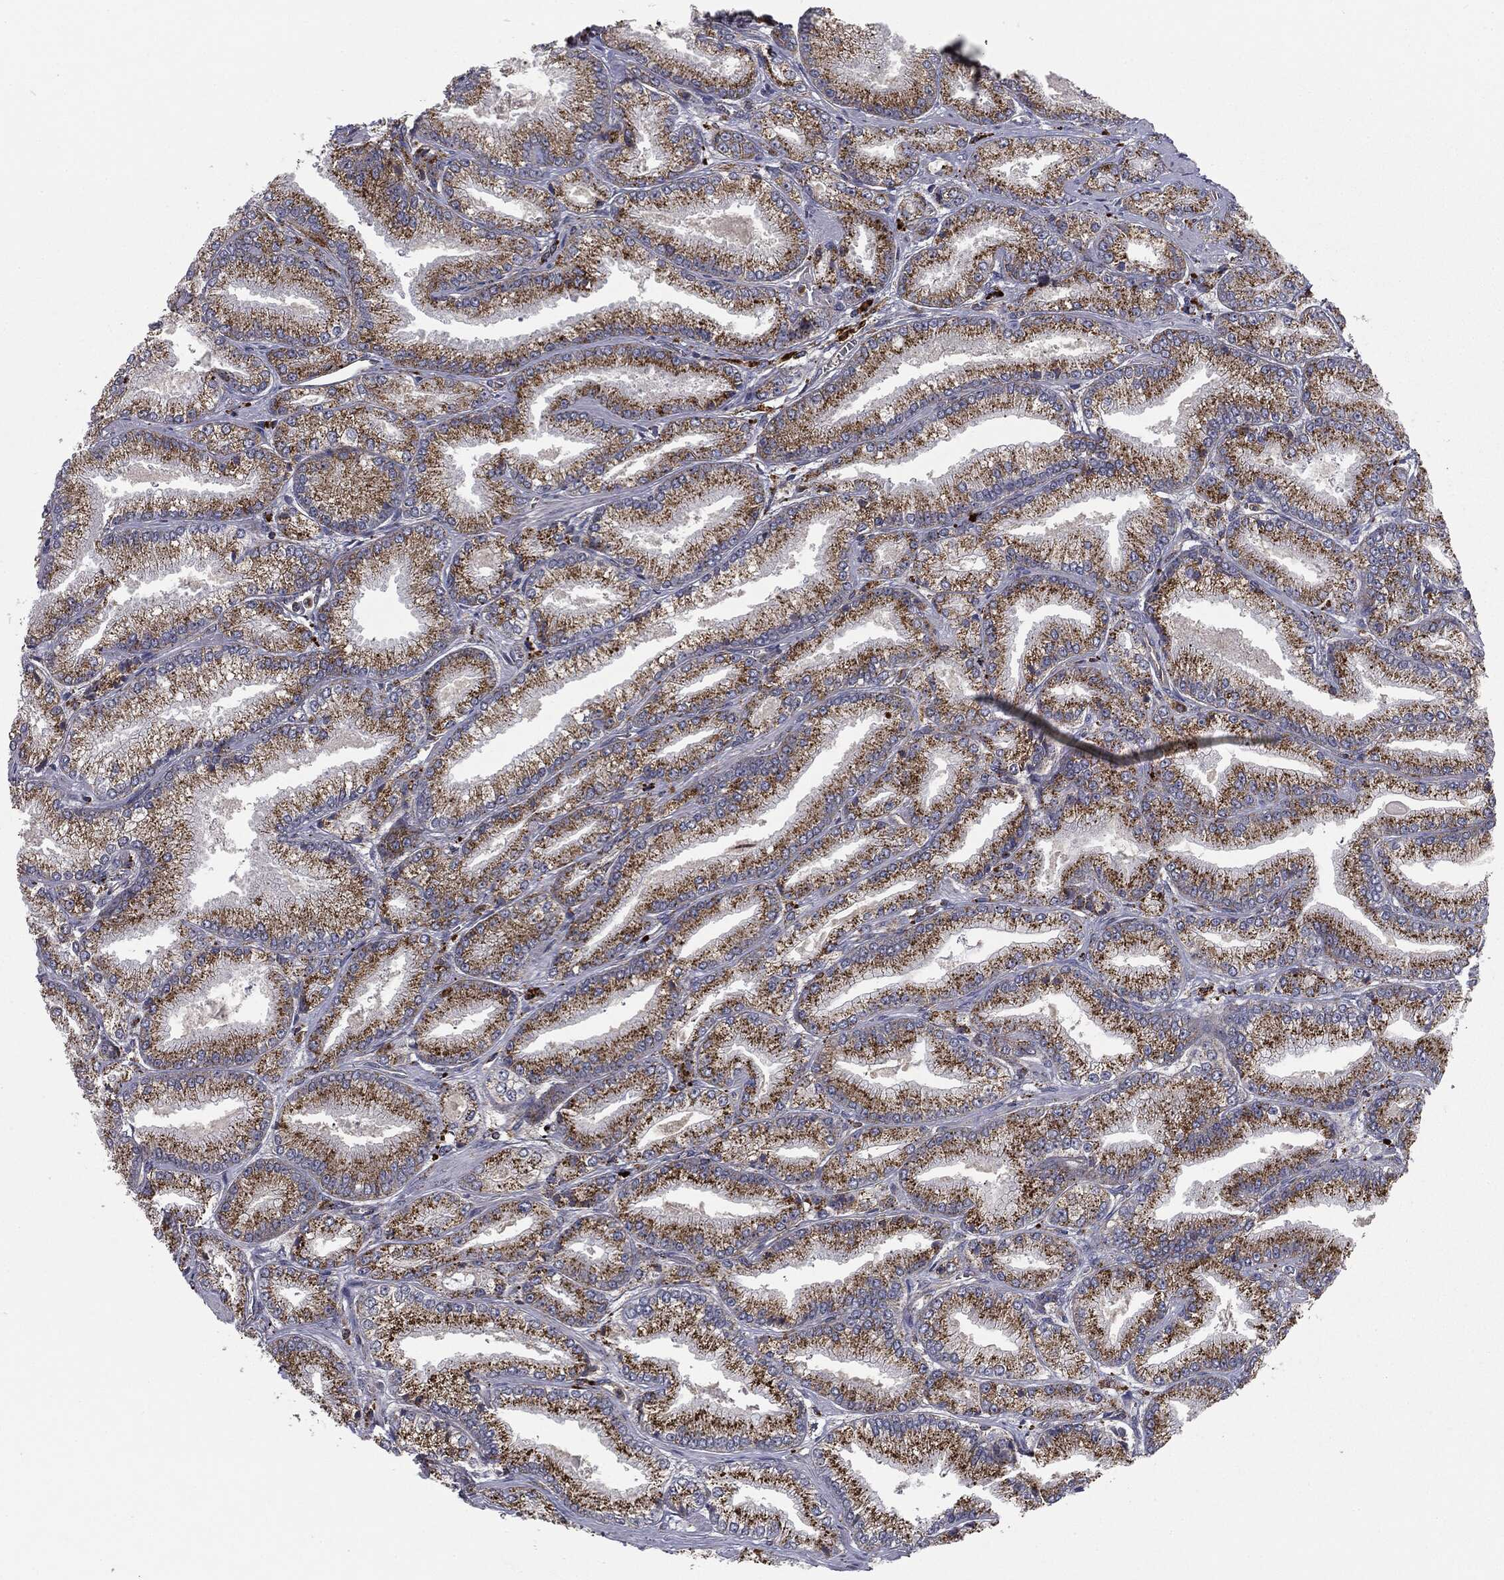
{"staining": {"intensity": "strong", "quantity": ">75%", "location": "cytoplasmic/membranous"}, "tissue": "prostate cancer", "cell_type": "Tumor cells", "image_type": "cancer", "snomed": [{"axis": "morphology", "description": "Adenocarcinoma, Low grade"}, {"axis": "topography", "description": "Prostate"}], "caption": "About >75% of tumor cells in human low-grade adenocarcinoma (prostate) exhibit strong cytoplasmic/membranous protein positivity as visualized by brown immunohistochemical staining.", "gene": "CTSA", "patient": {"sex": "male", "age": 67}}